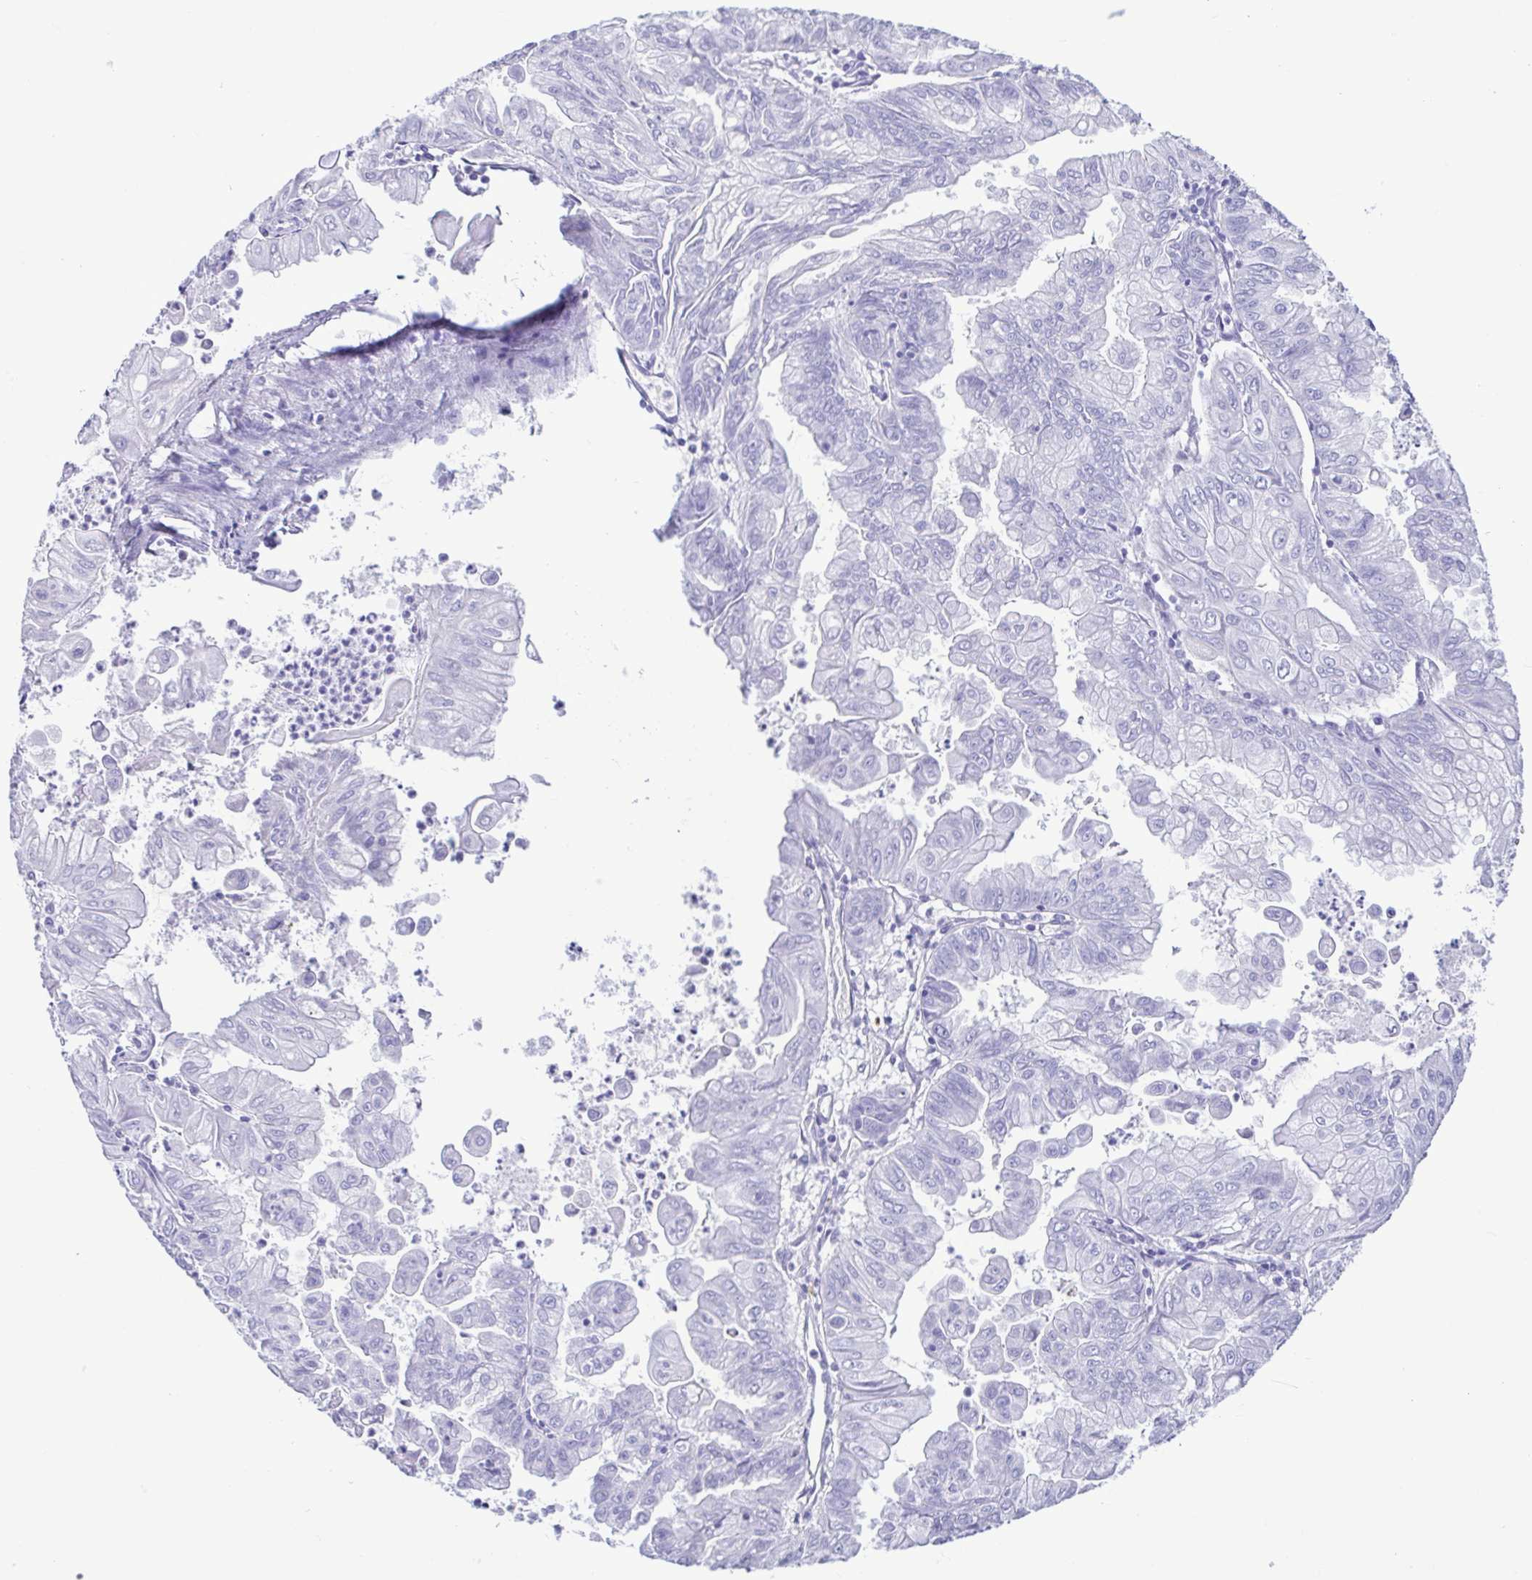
{"staining": {"intensity": "negative", "quantity": "none", "location": "none"}, "tissue": "stomach cancer", "cell_type": "Tumor cells", "image_type": "cancer", "snomed": [{"axis": "morphology", "description": "Adenocarcinoma, NOS"}, {"axis": "topography", "description": "Stomach, upper"}], "caption": "This is an IHC photomicrograph of adenocarcinoma (stomach). There is no staining in tumor cells.", "gene": "SPATA16", "patient": {"sex": "male", "age": 80}}